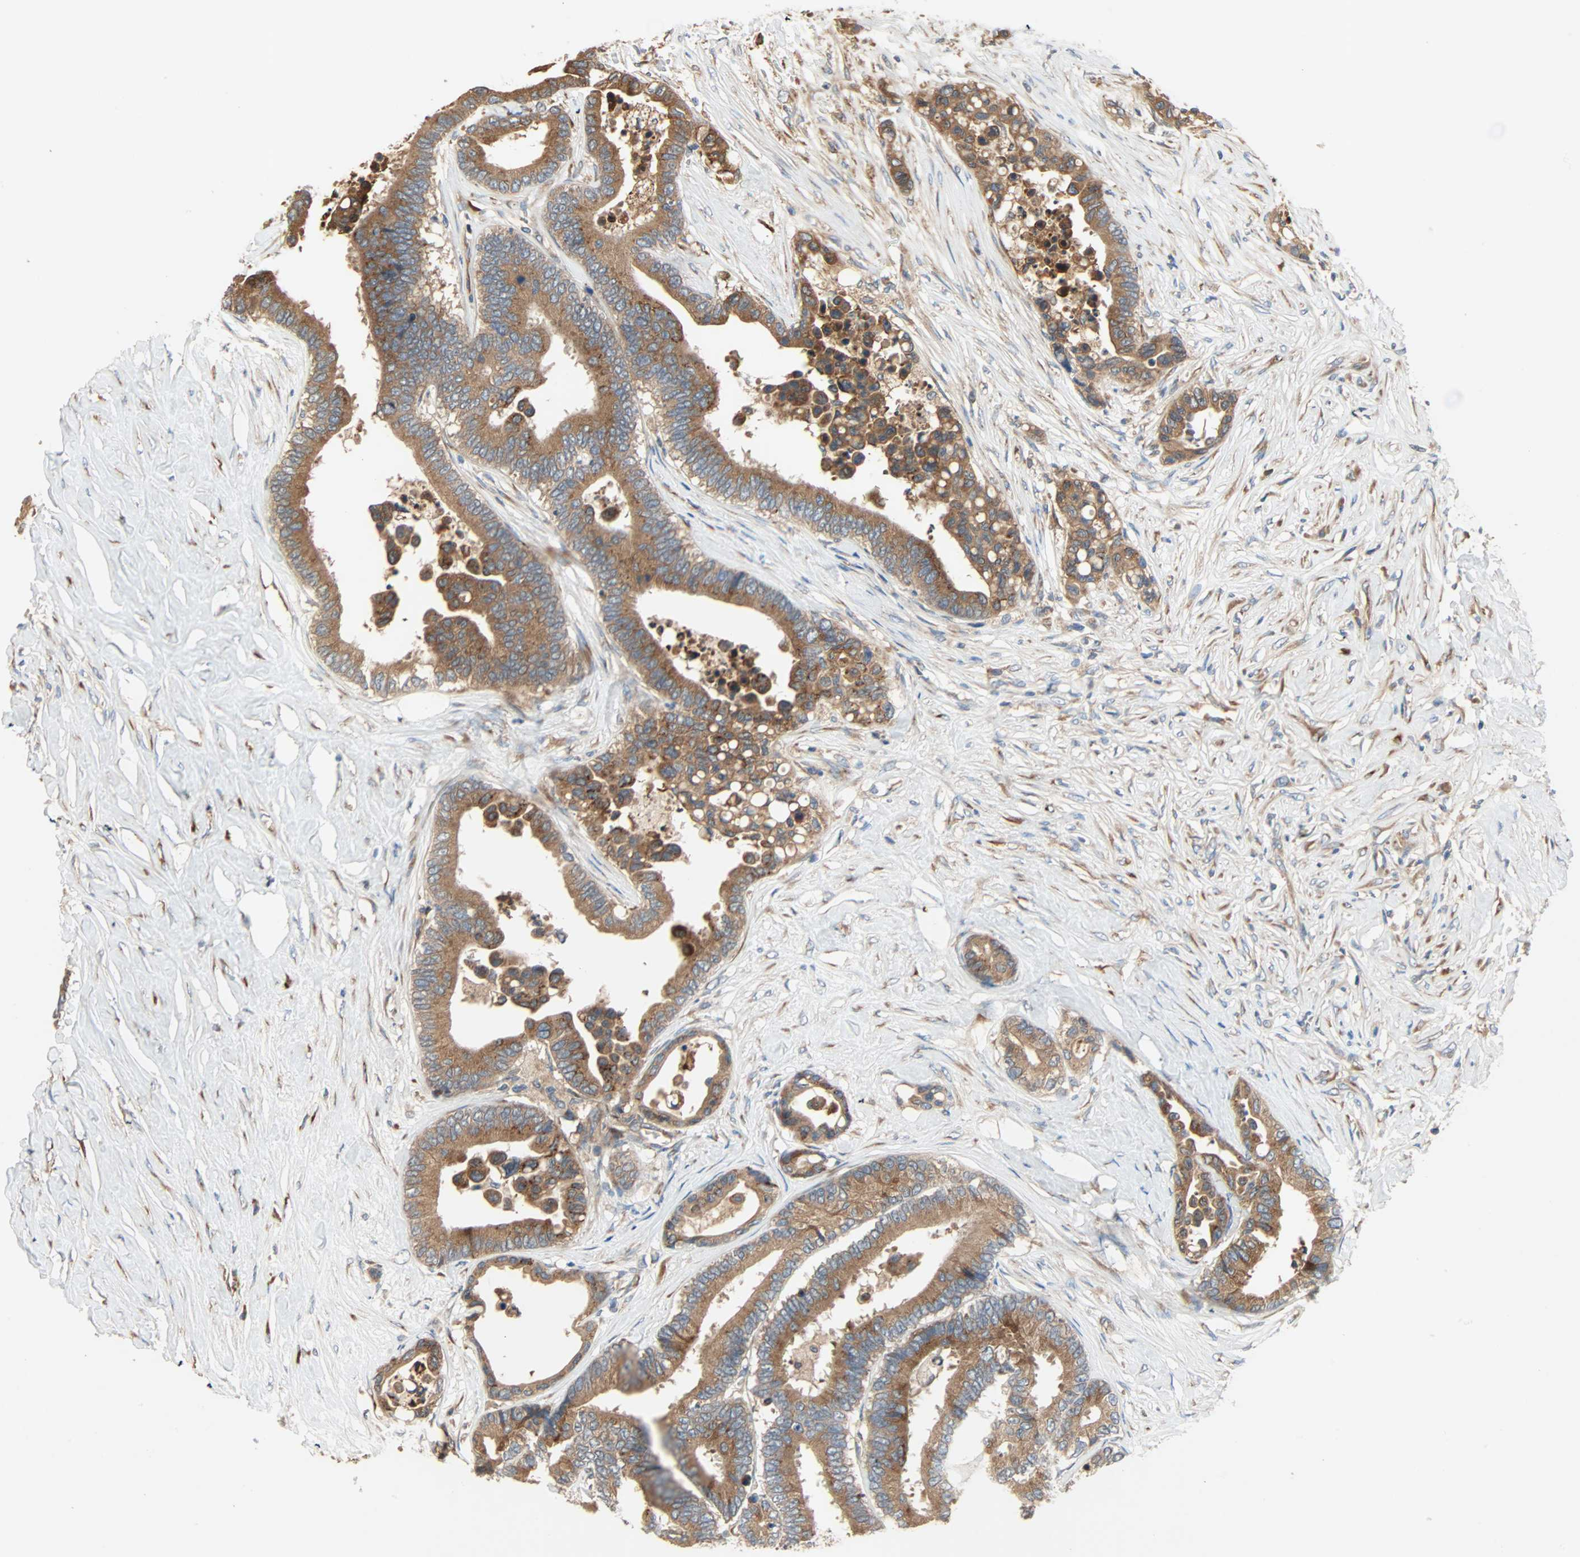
{"staining": {"intensity": "moderate", "quantity": ">75%", "location": "cytoplasmic/membranous"}, "tissue": "colorectal cancer", "cell_type": "Tumor cells", "image_type": "cancer", "snomed": [{"axis": "morphology", "description": "Normal tissue, NOS"}, {"axis": "morphology", "description": "Adenocarcinoma, NOS"}, {"axis": "topography", "description": "Colon"}], "caption": "Moderate cytoplasmic/membranous protein staining is appreciated in approximately >75% of tumor cells in colorectal cancer (adenocarcinoma).", "gene": "XYLT1", "patient": {"sex": "male", "age": 82}}